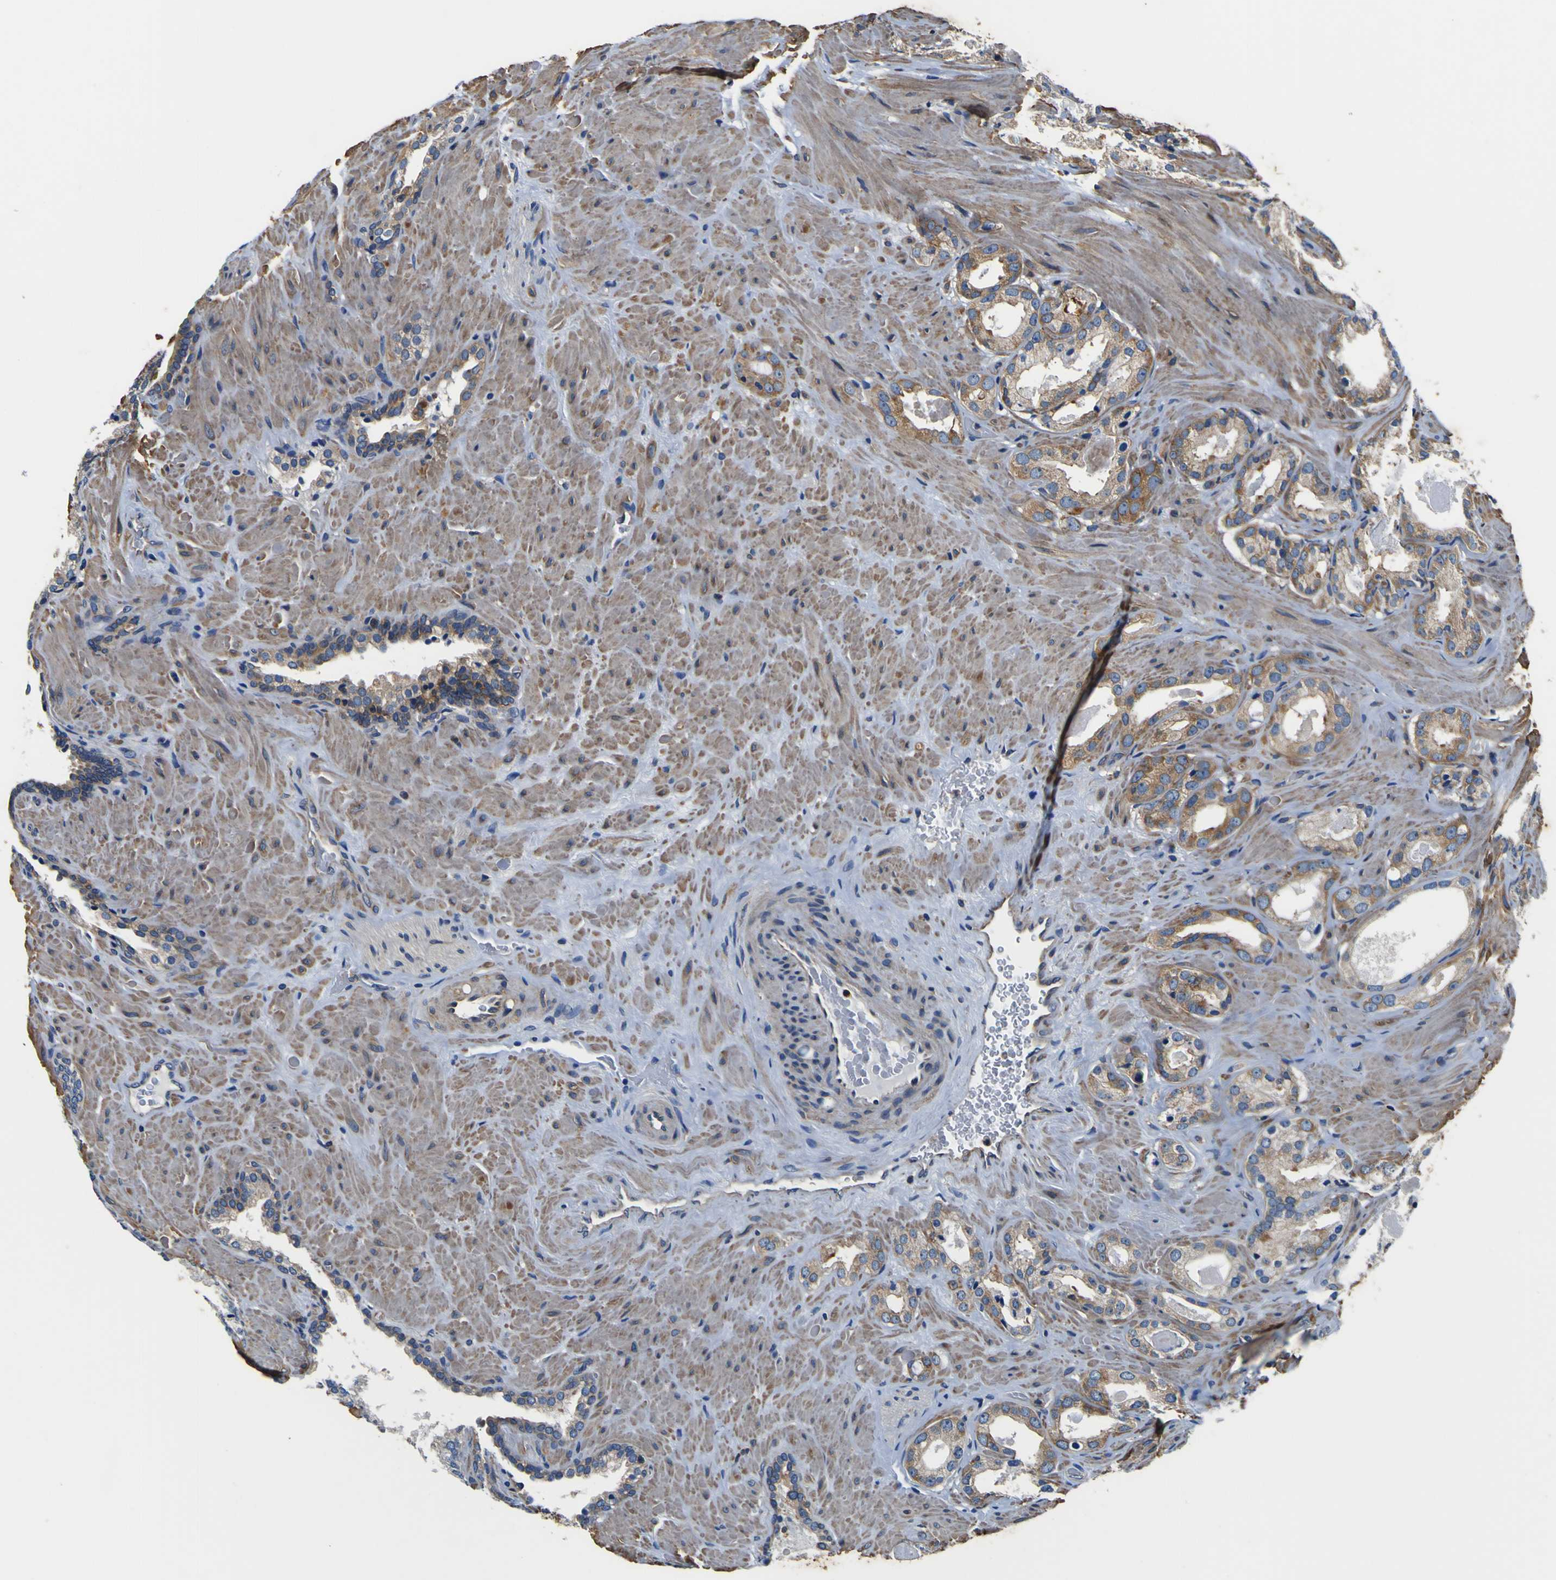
{"staining": {"intensity": "moderate", "quantity": ">75%", "location": "cytoplasmic/membranous"}, "tissue": "prostate cancer", "cell_type": "Tumor cells", "image_type": "cancer", "snomed": [{"axis": "morphology", "description": "Adenocarcinoma, High grade"}, {"axis": "topography", "description": "Prostate"}], "caption": "Approximately >75% of tumor cells in human prostate cancer (adenocarcinoma (high-grade)) show moderate cytoplasmic/membranous protein staining as visualized by brown immunohistochemical staining.", "gene": "CNR2", "patient": {"sex": "male", "age": 64}}